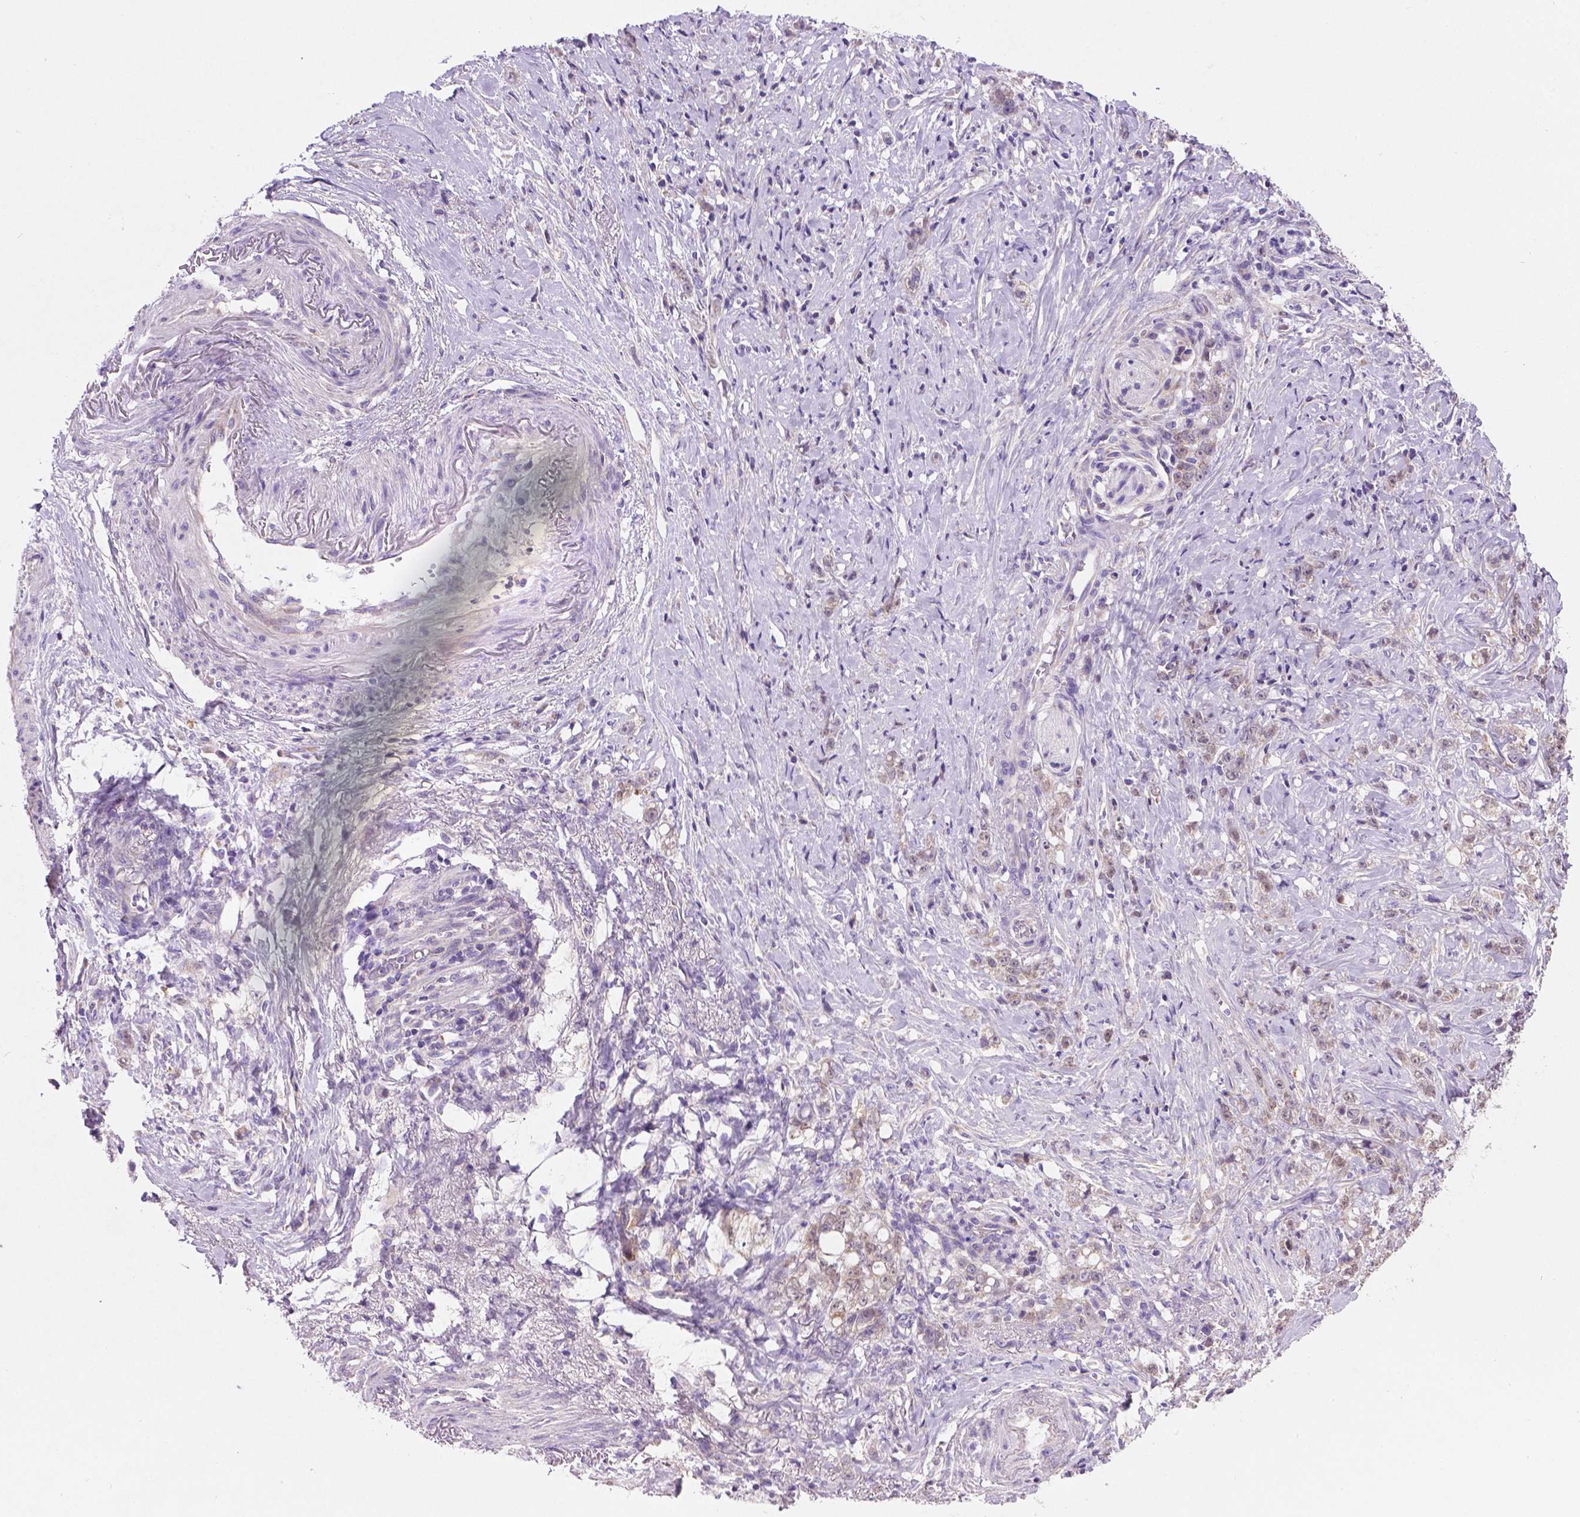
{"staining": {"intensity": "weak", "quantity": "<25%", "location": "cytoplasmic/membranous"}, "tissue": "stomach cancer", "cell_type": "Tumor cells", "image_type": "cancer", "snomed": [{"axis": "morphology", "description": "Adenocarcinoma, NOS"}, {"axis": "topography", "description": "Stomach, lower"}], "caption": "DAB (3,3'-diaminobenzidine) immunohistochemical staining of stomach adenocarcinoma demonstrates no significant positivity in tumor cells. (DAB (3,3'-diaminobenzidine) IHC with hematoxylin counter stain).", "gene": "CSPG5", "patient": {"sex": "male", "age": 88}}